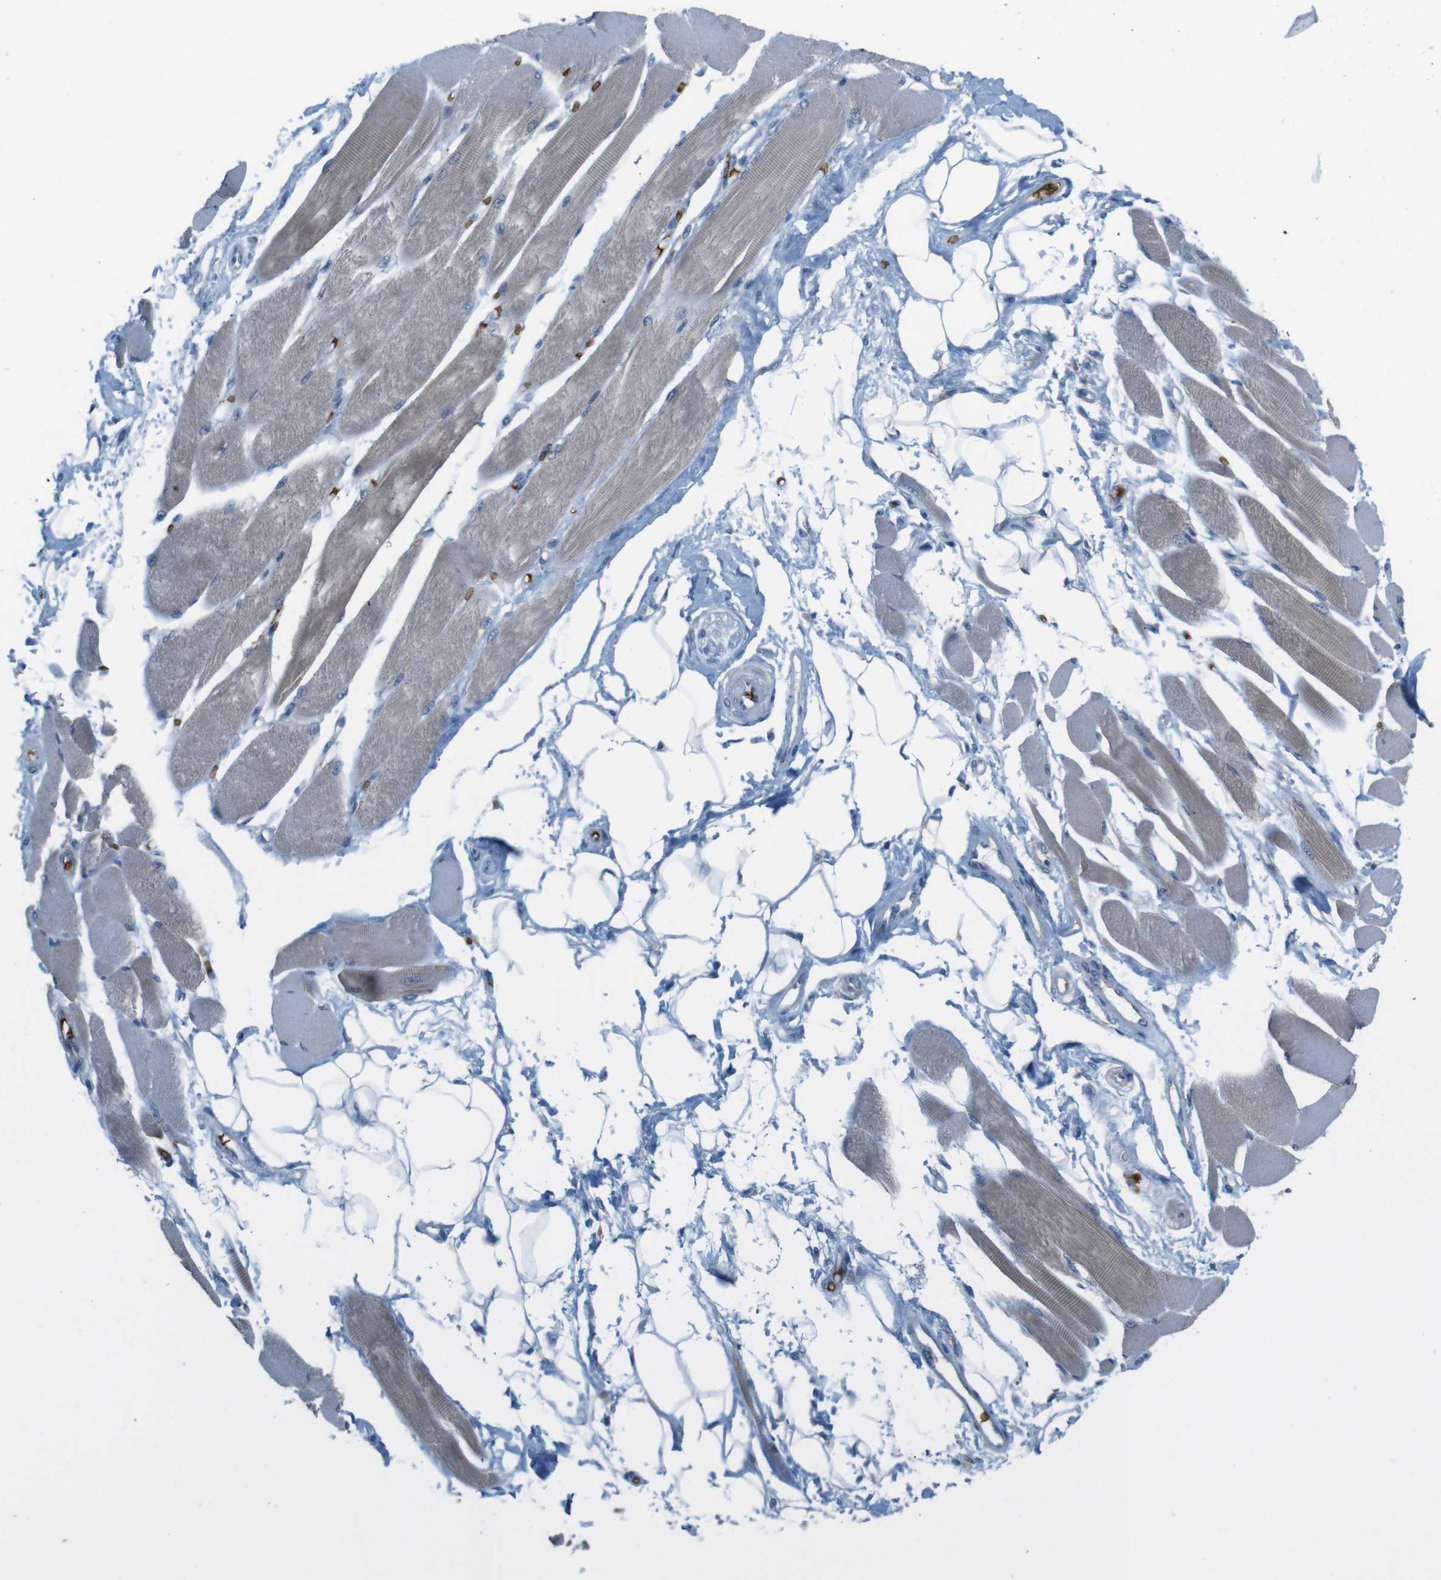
{"staining": {"intensity": "negative", "quantity": "none", "location": "none"}, "tissue": "skeletal muscle", "cell_type": "Myocytes", "image_type": "normal", "snomed": [{"axis": "morphology", "description": "Normal tissue, NOS"}, {"axis": "topography", "description": "Skeletal muscle"}, {"axis": "topography", "description": "Peripheral nerve tissue"}], "caption": "DAB immunohistochemical staining of benign skeletal muscle displays no significant positivity in myocytes. The staining is performed using DAB brown chromogen with nuclei counter-stained in using hematoxylin.", "gene": "GYPA", "patient": {"sex": "female", "age": 84}}